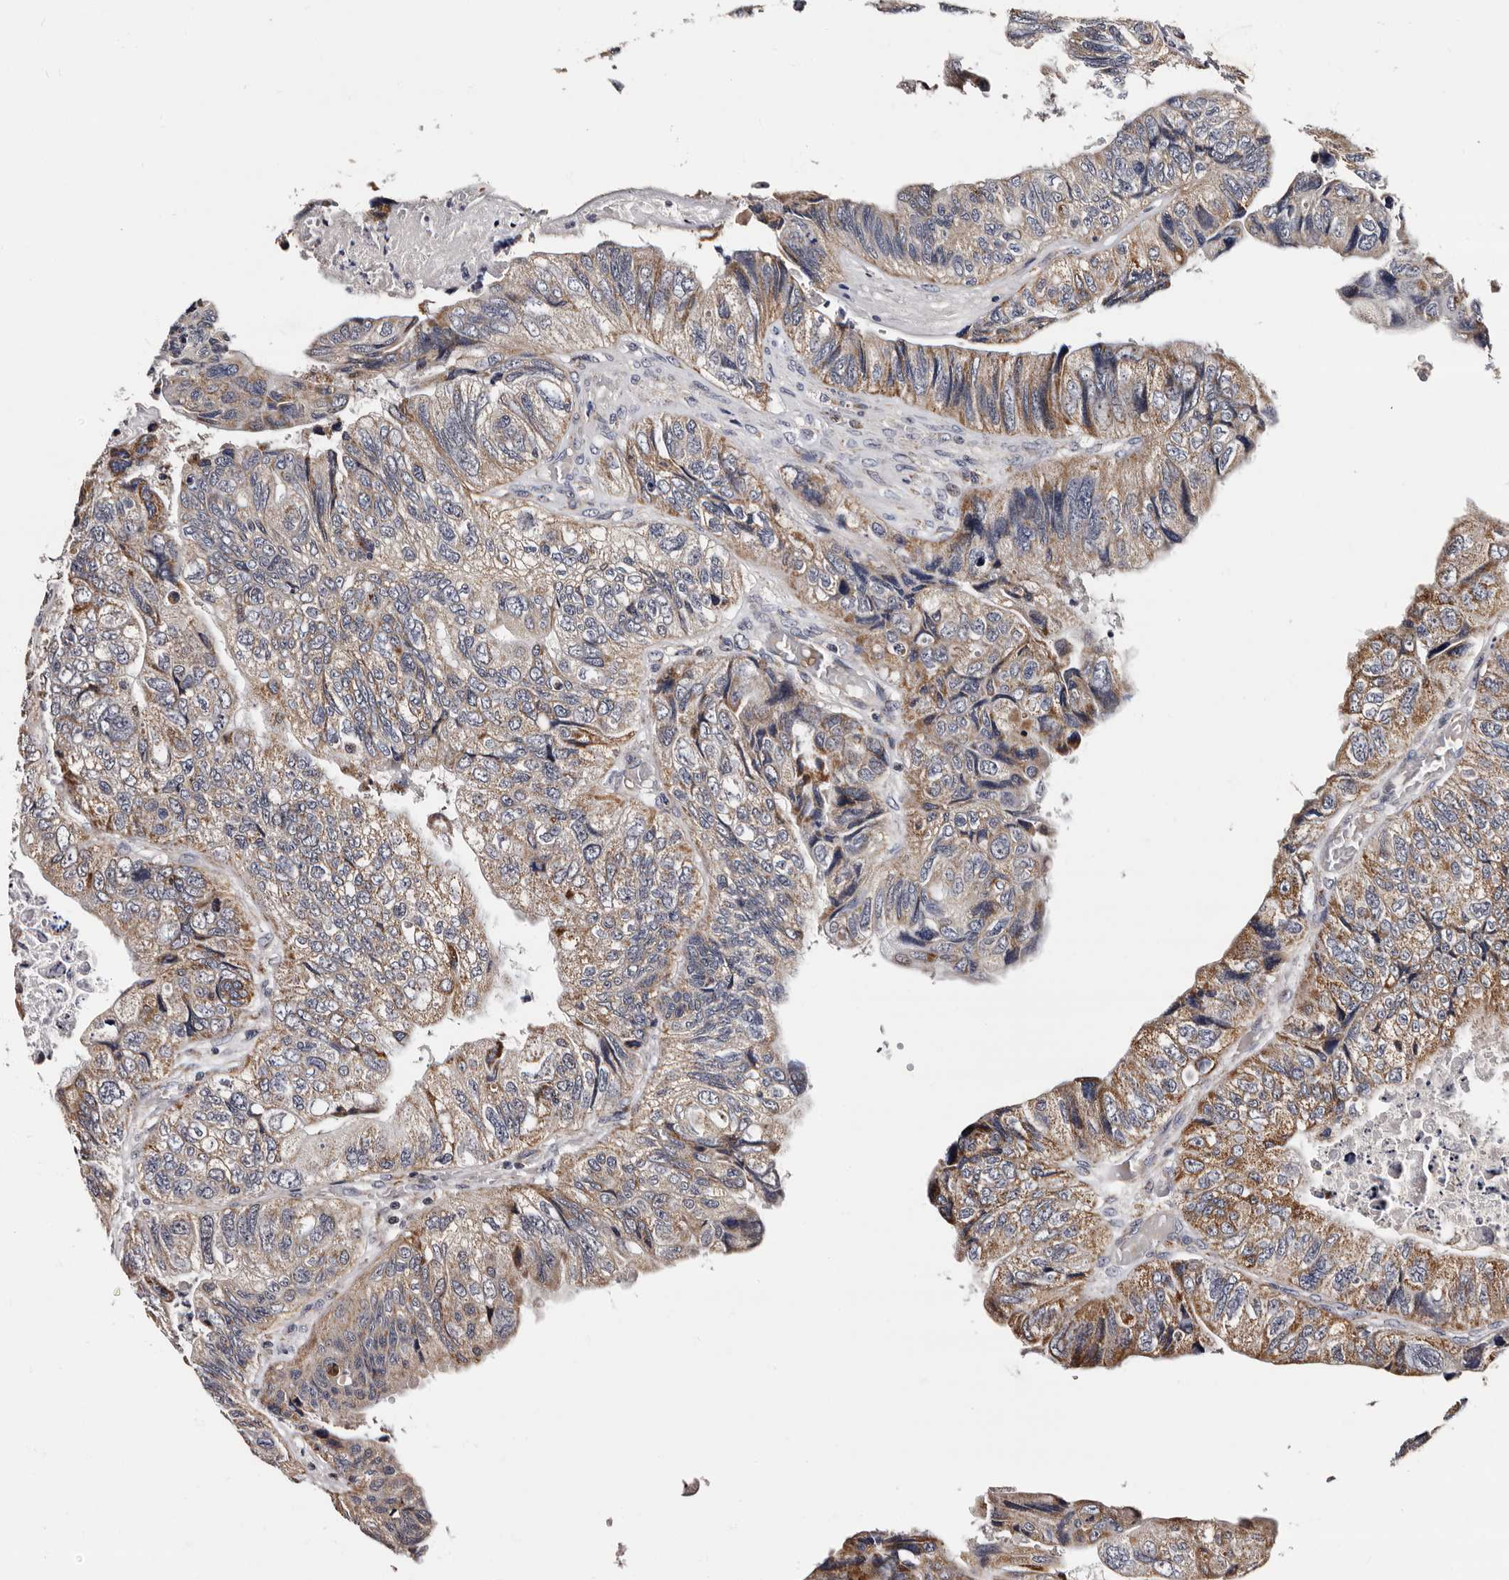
{"staining": {"intensity": "moderate", "quantity": ">75%", "location": "cytoplasmic/membranous"}, "tissue": "colorectal cancer", "cell_type": "Tumor cells", "image_type": "cancer", "snomed": [{"axis": "morphology", "description": "Adenocarcinoma, NOS"}, {"axis": "topography", "description": "Rectum"}], "caption": "Colorectal adenocarcinoma tissue exhibits moderate cytoplasmic/membranous staining in approximately >75% of tumor cells", "gene": "TAF4B", "patient": {"sex": "male", "age": 63}}